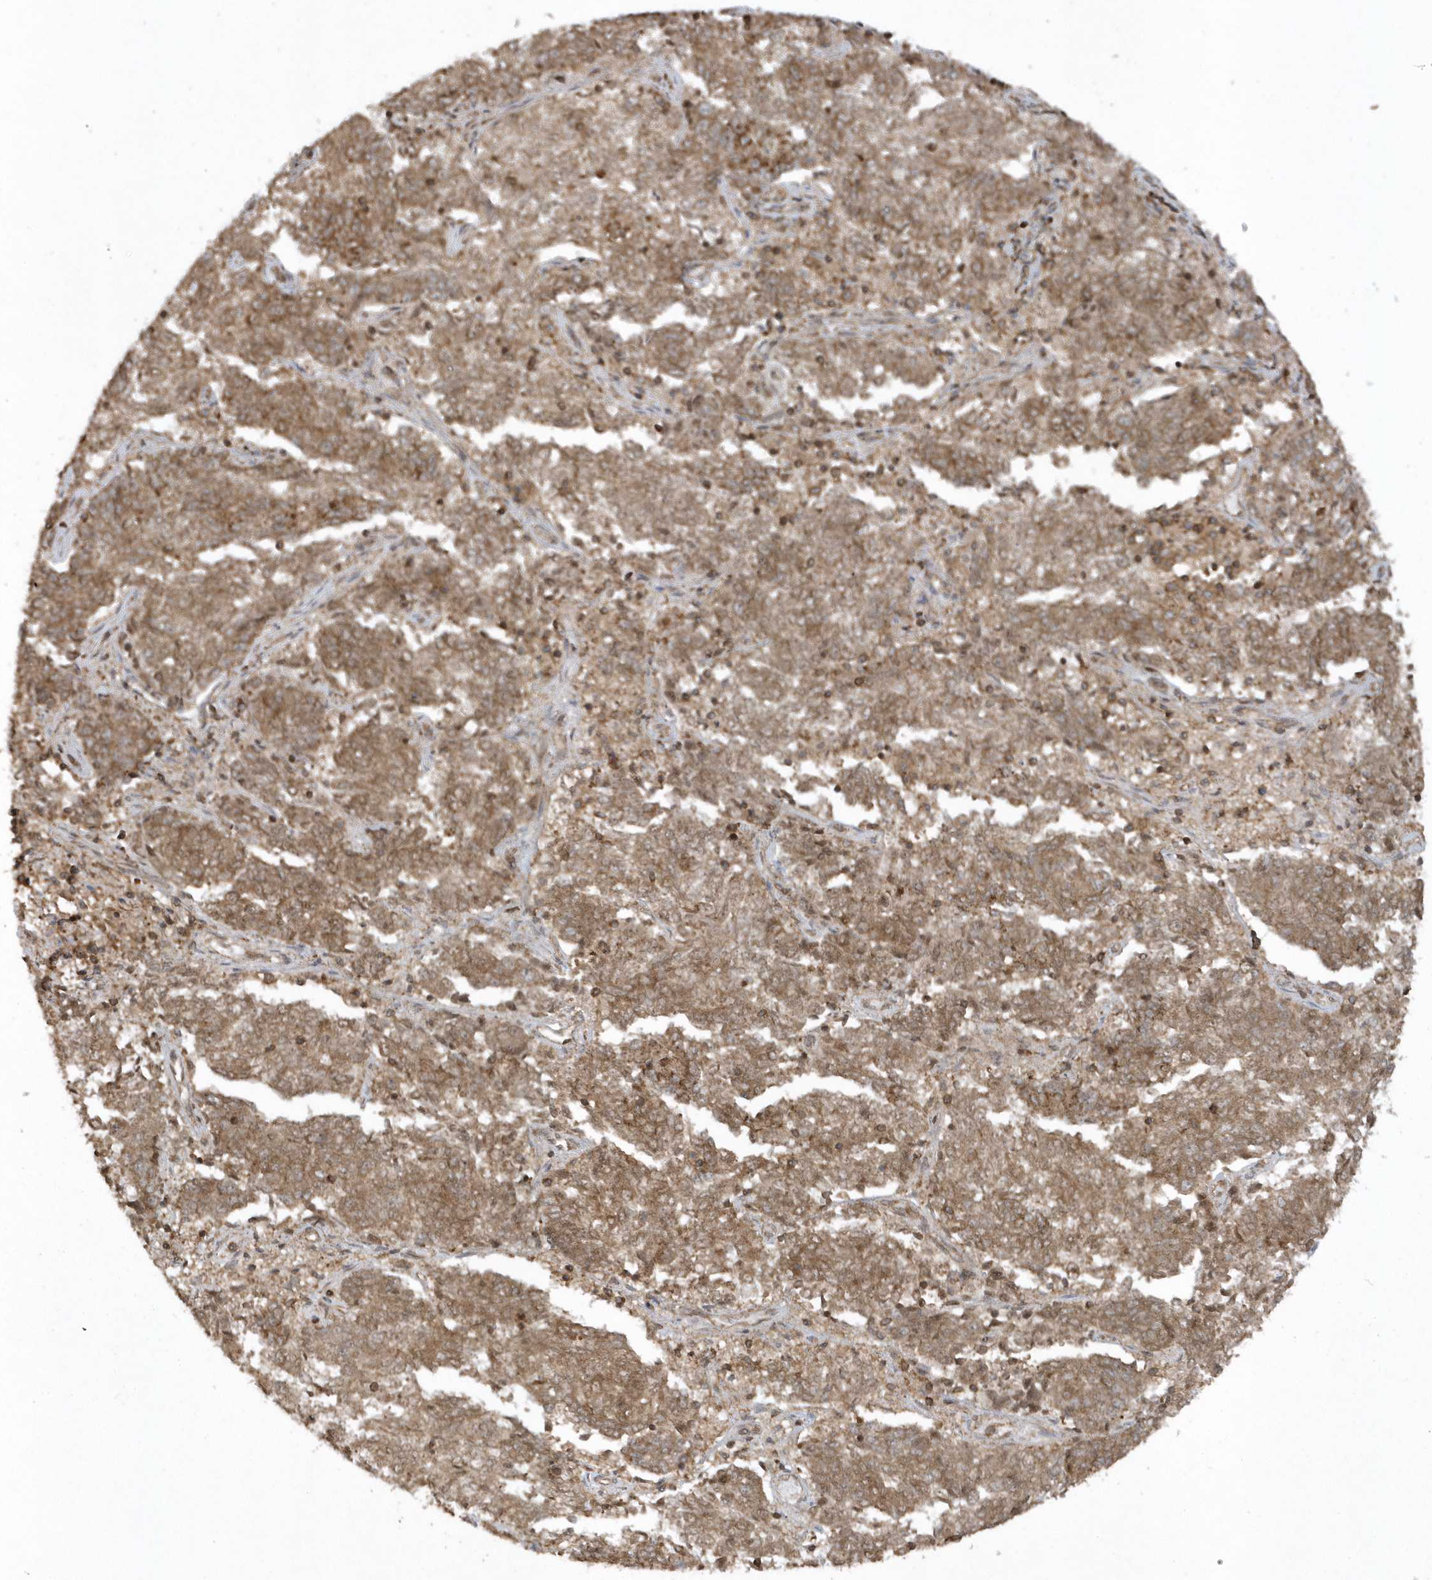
{"staining": {"intensity": "moderate", "quantity": ">75%", "location": "cytoplasmic/membranous"}, "tissue": "endometrial cancer", "cell_type": "Tumor cells", "image_type": "cancer", "snomed": [{"axis": "morphology", "description": "Adenocarcinoma, NOS"}, {"axis": "topography", "description": "Endometrium"}], "caption": "Endometrial adenocarcinoma stained with IHC shows moderate cytoplasmic/membranous staining in about >75% of tumor cells. The staining was performed using DAB (3,3'-diaminobenzidine) to visualize the protein expression in brown, while the nuclei were stained in blue with hematoxylin (Magnification: 20x).", "gene": "STAMBP", "patient": {"sex": "female", "age": 80}}